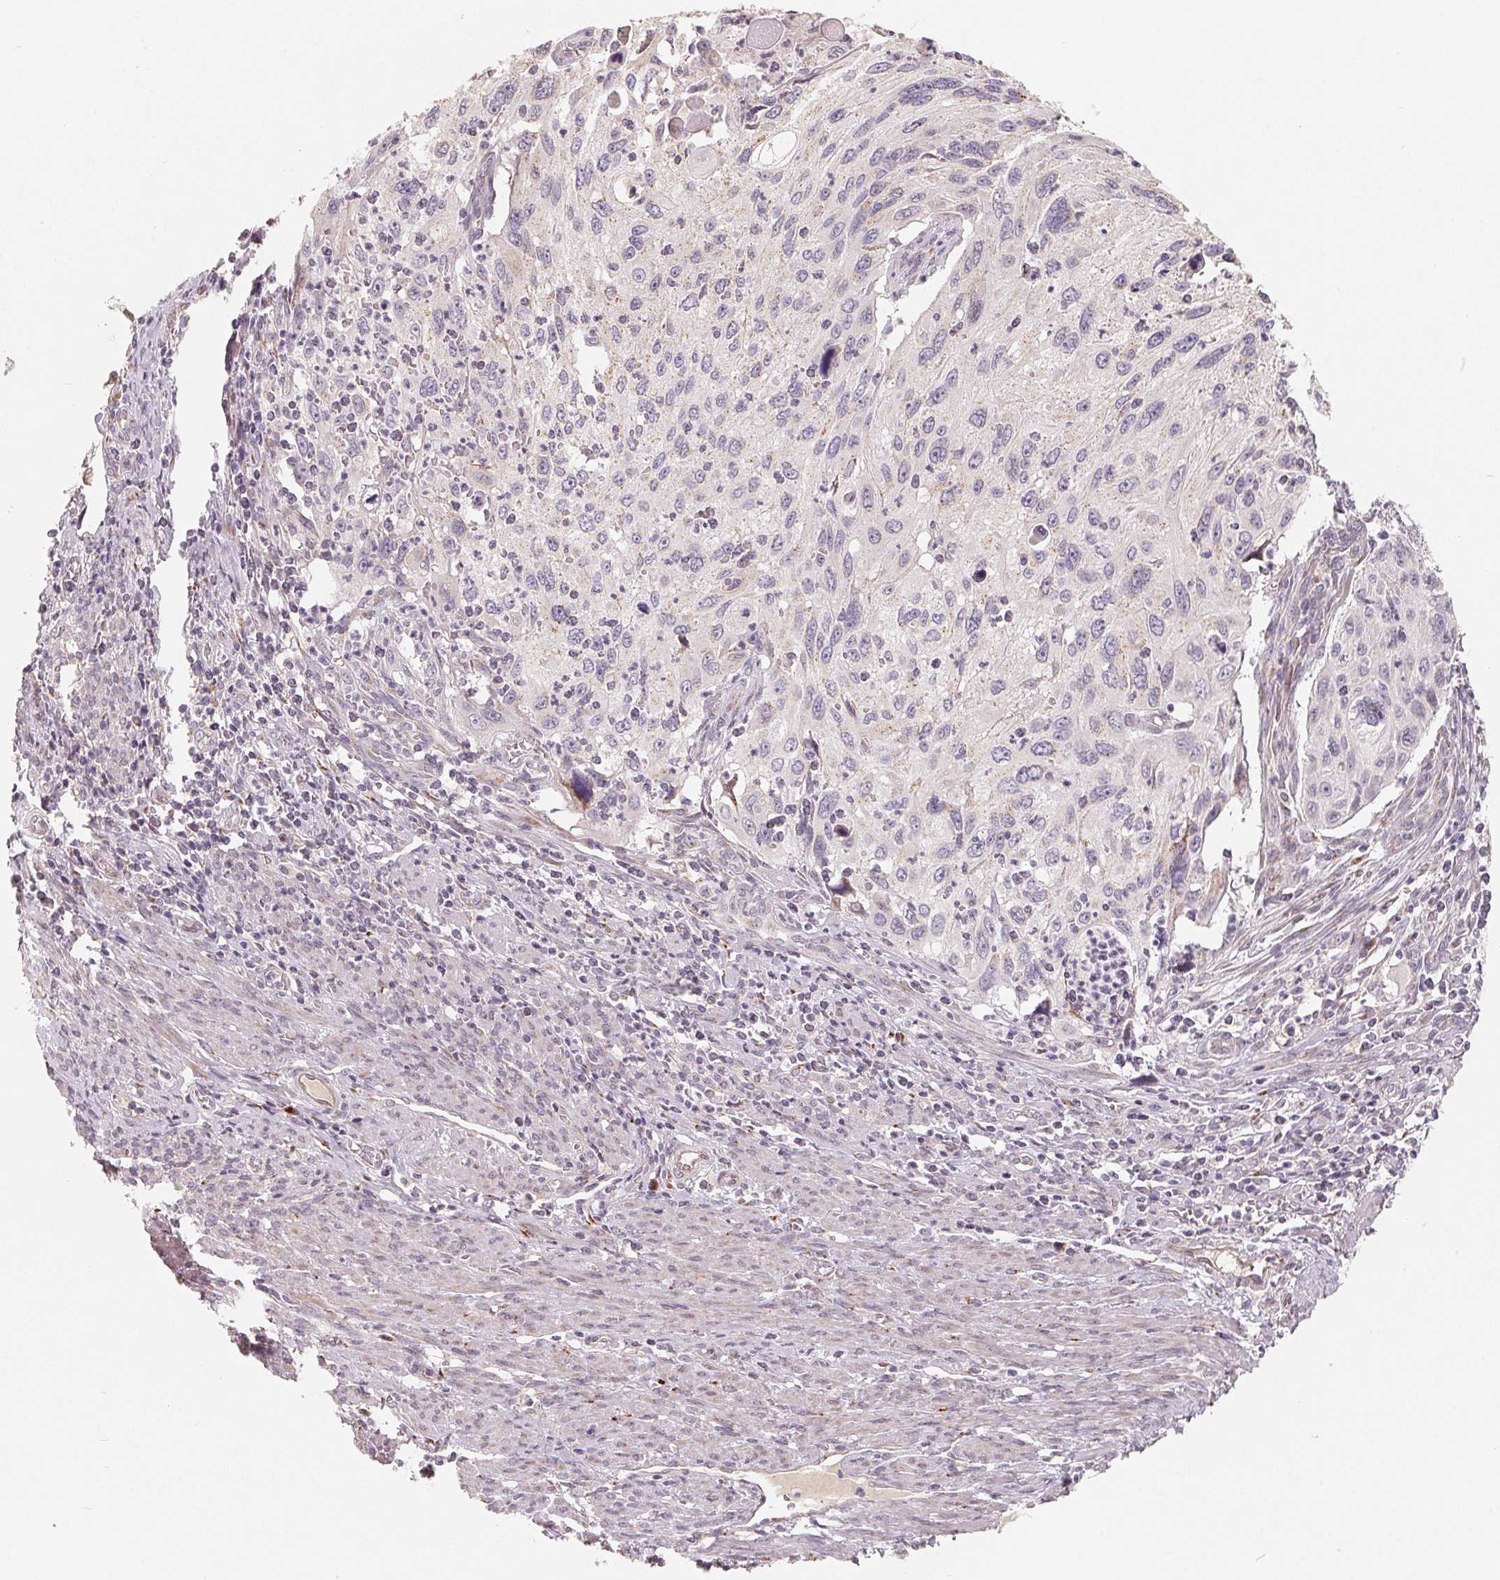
{"staining": {"intensity": "negative", "quantity": "none", "location": "none"}, "tissue": "cervical cancer", "cell_type": "Tumor cells", "image_type": "cancer", "snomed": [{"axis": "morphology", "description": "Squamous cell carcinoma, NOS"}, {"axis": "topography", "description": "Cervix"}], "caption": "DAB immunohistochemical staining of human cervical cancer (squamous cell carcinoma) displays no significant positivity in tumor cells. Nuclei are stained in blue.", "gene": "TMSB15B", "patient": {"sex": "female", "age": 70}}